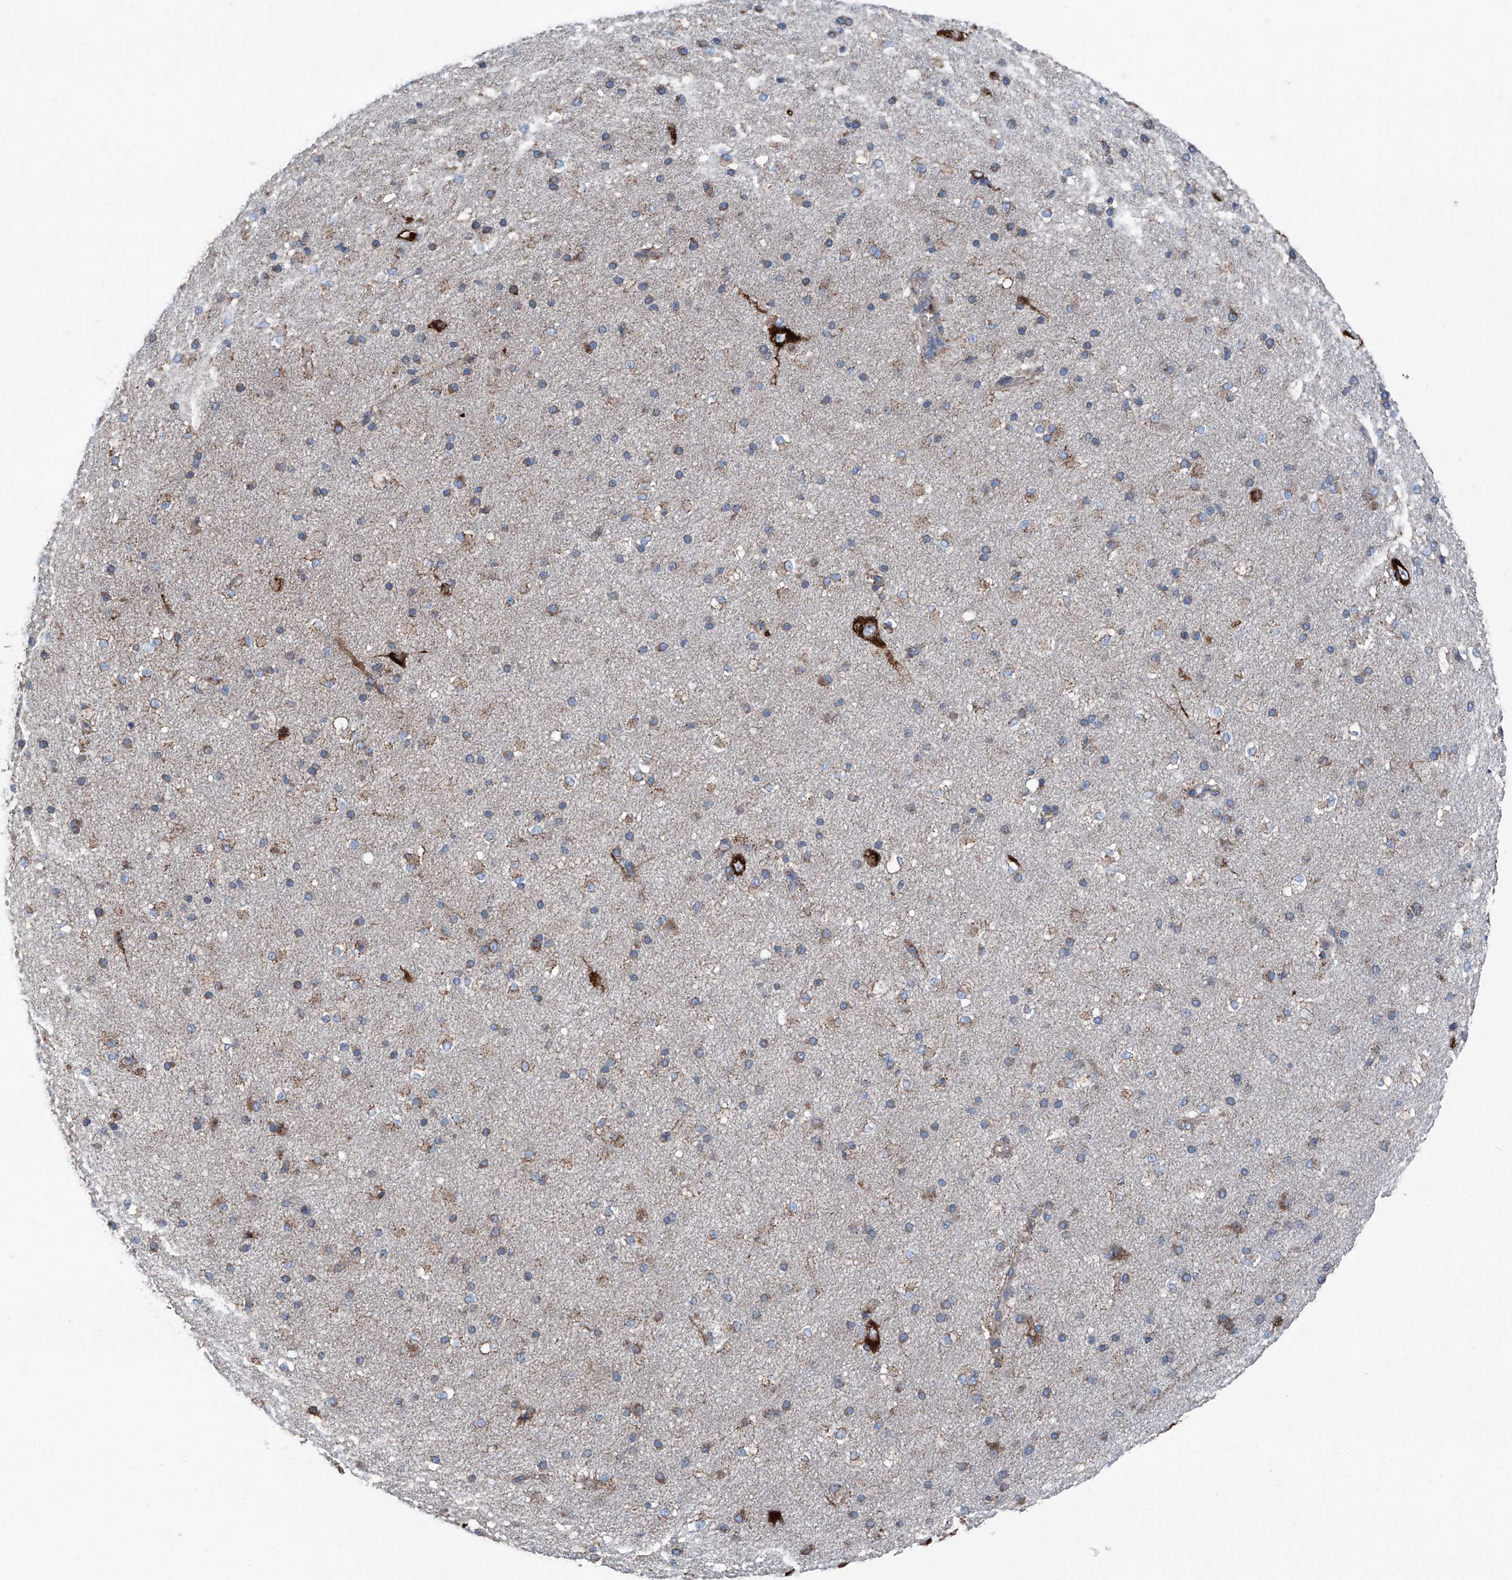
{"staining": {"intensity": "weak", "quantity": ">75%", "location": "cytoplasmic/membranous"}, "tissue": "cerebral cortex", "cell_type": "Endothelial cells", "image_type": "normal", "snomed": [{"axis": "morphology", "description": "Normal tissue, NOS"}, {"axis": "morphology", "description": "Developmental malformation"}, {"axis": "topography", "description": "Cerebral cortex"}], "caption": "Immunohistochemistry micrograph of unremarkable cerebral cortex: cerebral cortex stained using immunohistochemistry (IHC) reveals low levels of weak protein expression localized specifically in the cytoplasmic/membranous of endothelial cells, appearing as a cytoplasmic/membranous brown color.", "gene": "GPAT3", "patient": {"sex": "female", "age": 30}}